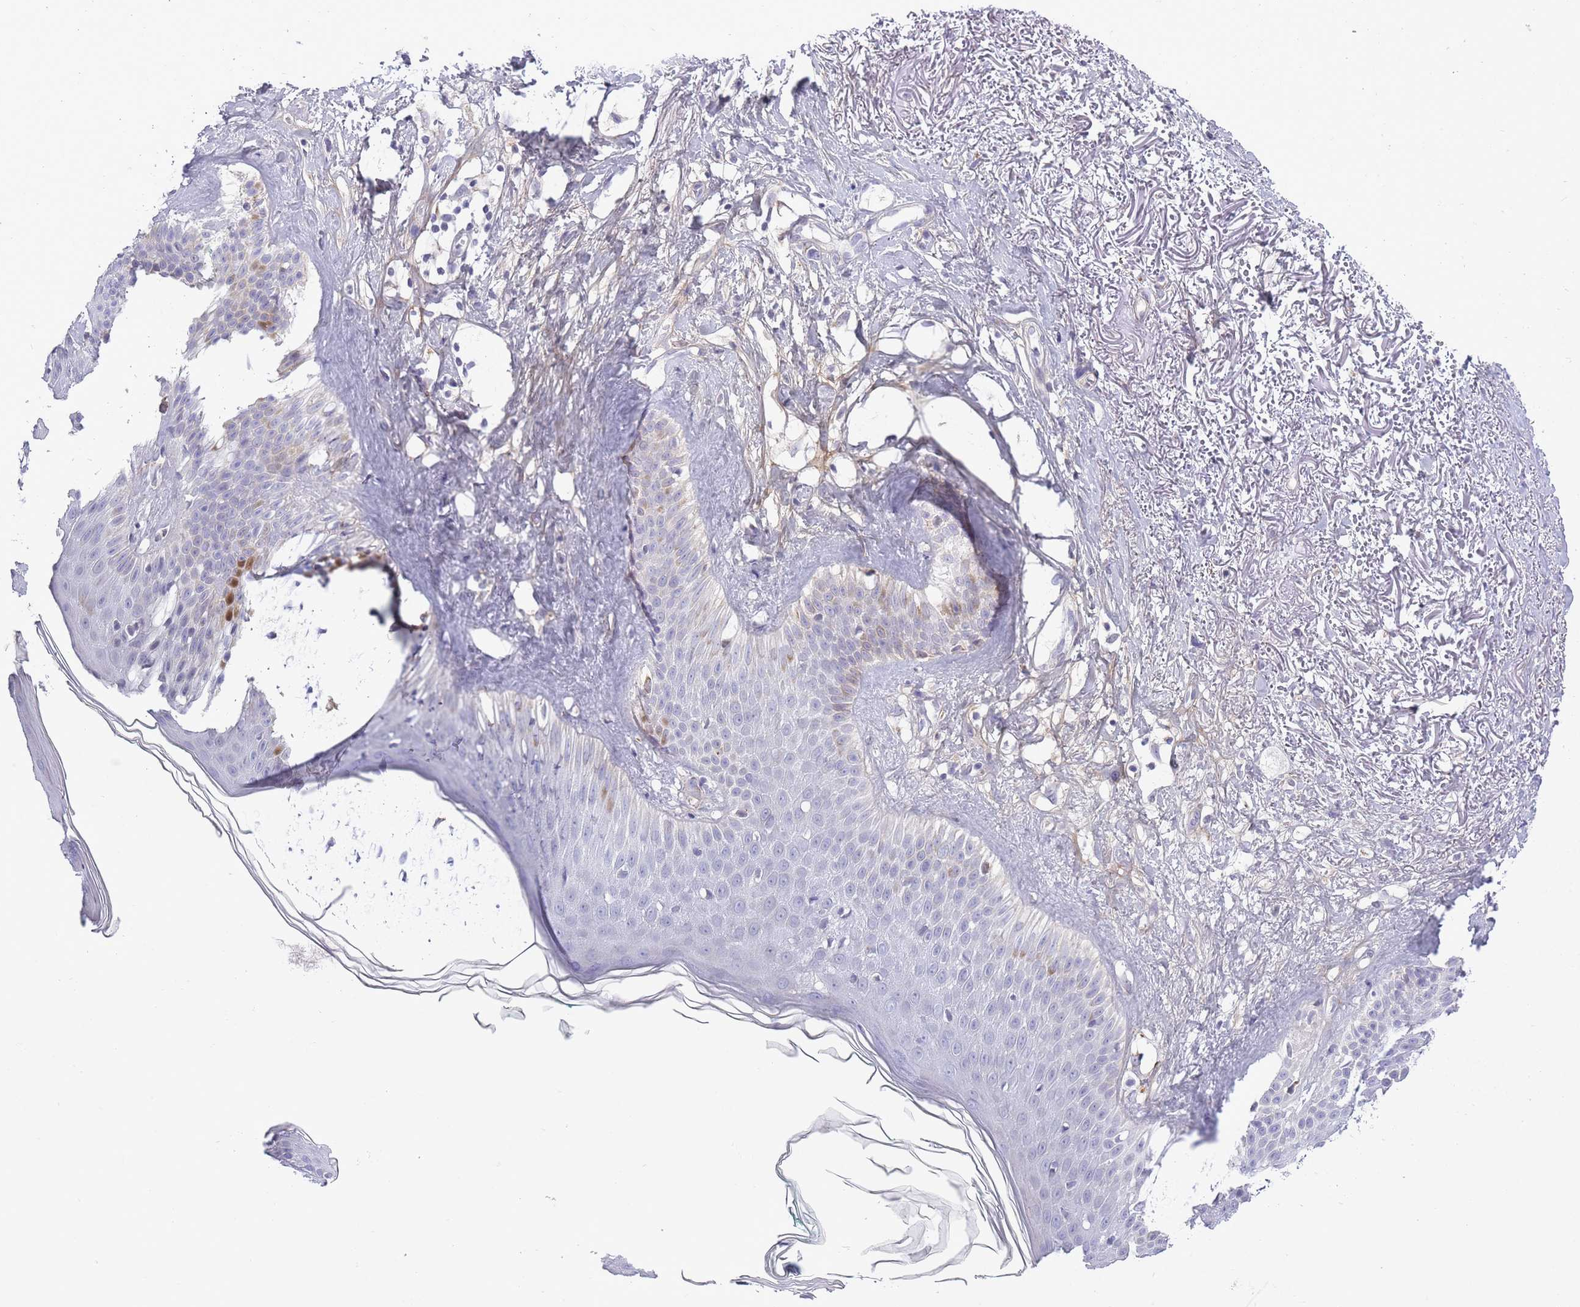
{"staining": {"intensity": "moderate", "quantity": "<25%", "location": "nuclear"}, "tissue": "skin cancer", "cell_type": "Tumor cells", "image_type": "cancer", "snomed": [{"axis": "morphology", "description": "Basal cell carcinoma"}, {"axis": "topography", "description": "Skin"}], "caption": "Protein positivity by immunohistochemistry reveals moderate nuclear positivity in about <25% of tumor cells in skin basal cell carcinoma. Ihc stains the protein in brown and the nuclei are stained blue.", "gene": "ZBTB24", "patient": {"sex": "female", "age": 89}}